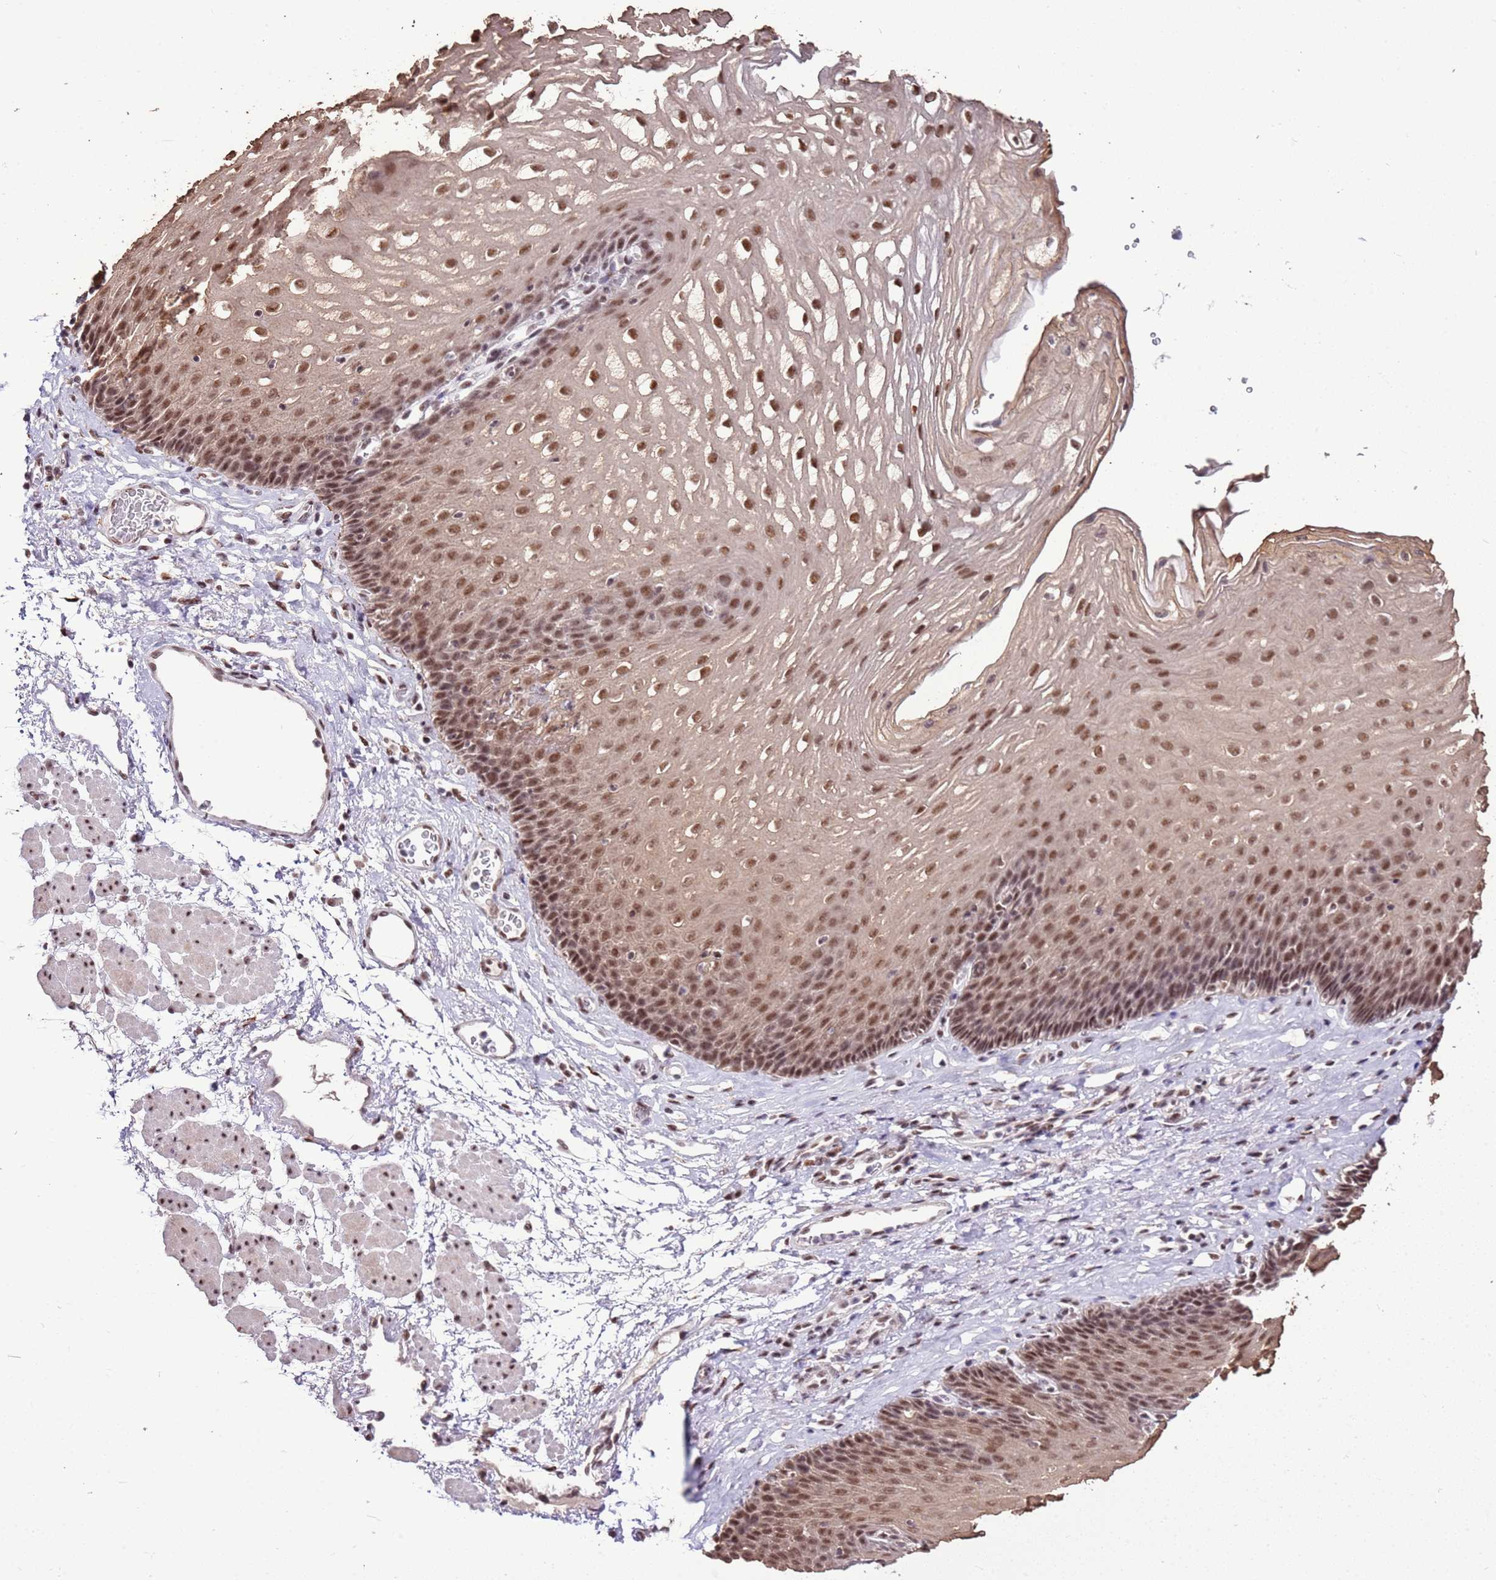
{"staining": {"intensity": "moderate", "quantity": ">75%", "location": "cytoplasmic/membranous,nuclear"}, "tissue": "esophagus", "cell_type": "Squamous epithelial cells", "image_type": "normal", "snomed": [{"axis": "morphology", "description": "Normal tissue, NOS"}, {"axis": "topography", "description": "Esophagus"}], "caption": "About >75% of squamous epithelial cells in unremarkable esophagus exhibit moderate cytoplasmic/membranous,nuclear protein staining as visualized by brown immunohistochemical staining.", "gene": "AKAP8L", "patient": {"sex": "female", "age": 66}}